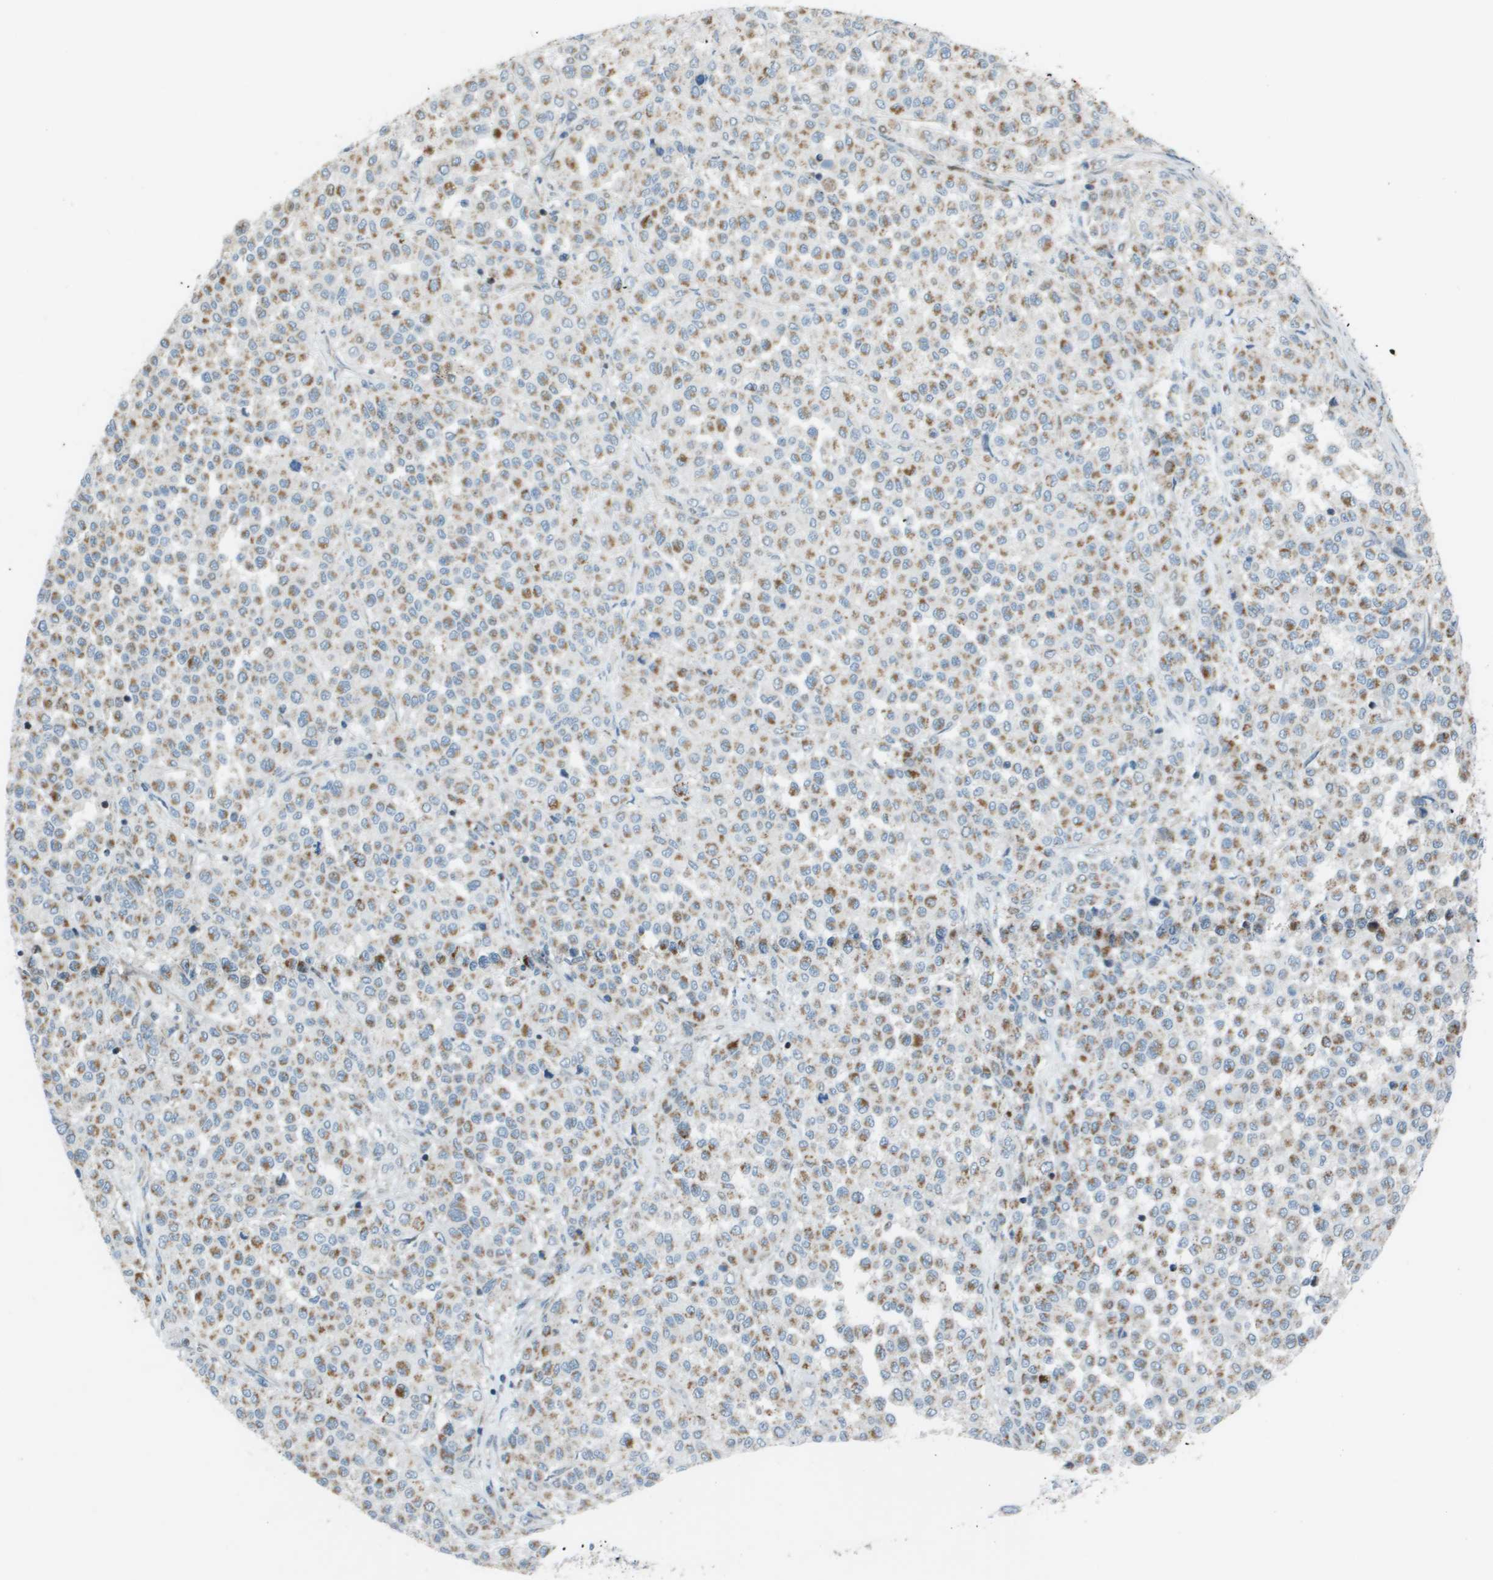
{"staining": {"intensity": "moderate", "quantity": ">75%", "location": "cytoplasmic/membranous"}, "tissue": "melanoma", "cell_type": "Tumor cells", "image_type": "cancer", "snomed": [{"axis": "morphology", "description": "Malignant melanoma, Metastatic site"}, {"axis": "topography", "description": "Pancreas"}], "caption": "Immunohistochemical staining of human malignant melanoma (metastatic site) reveals moderate cytoplasmic/membranous protein staining in approximately >75% of tumor cells. (DAB IHC, brown staining for protein, blue staining for nuclei).", "gene": "MGAT3", "patient": {"sex": "female", "age": 30}}